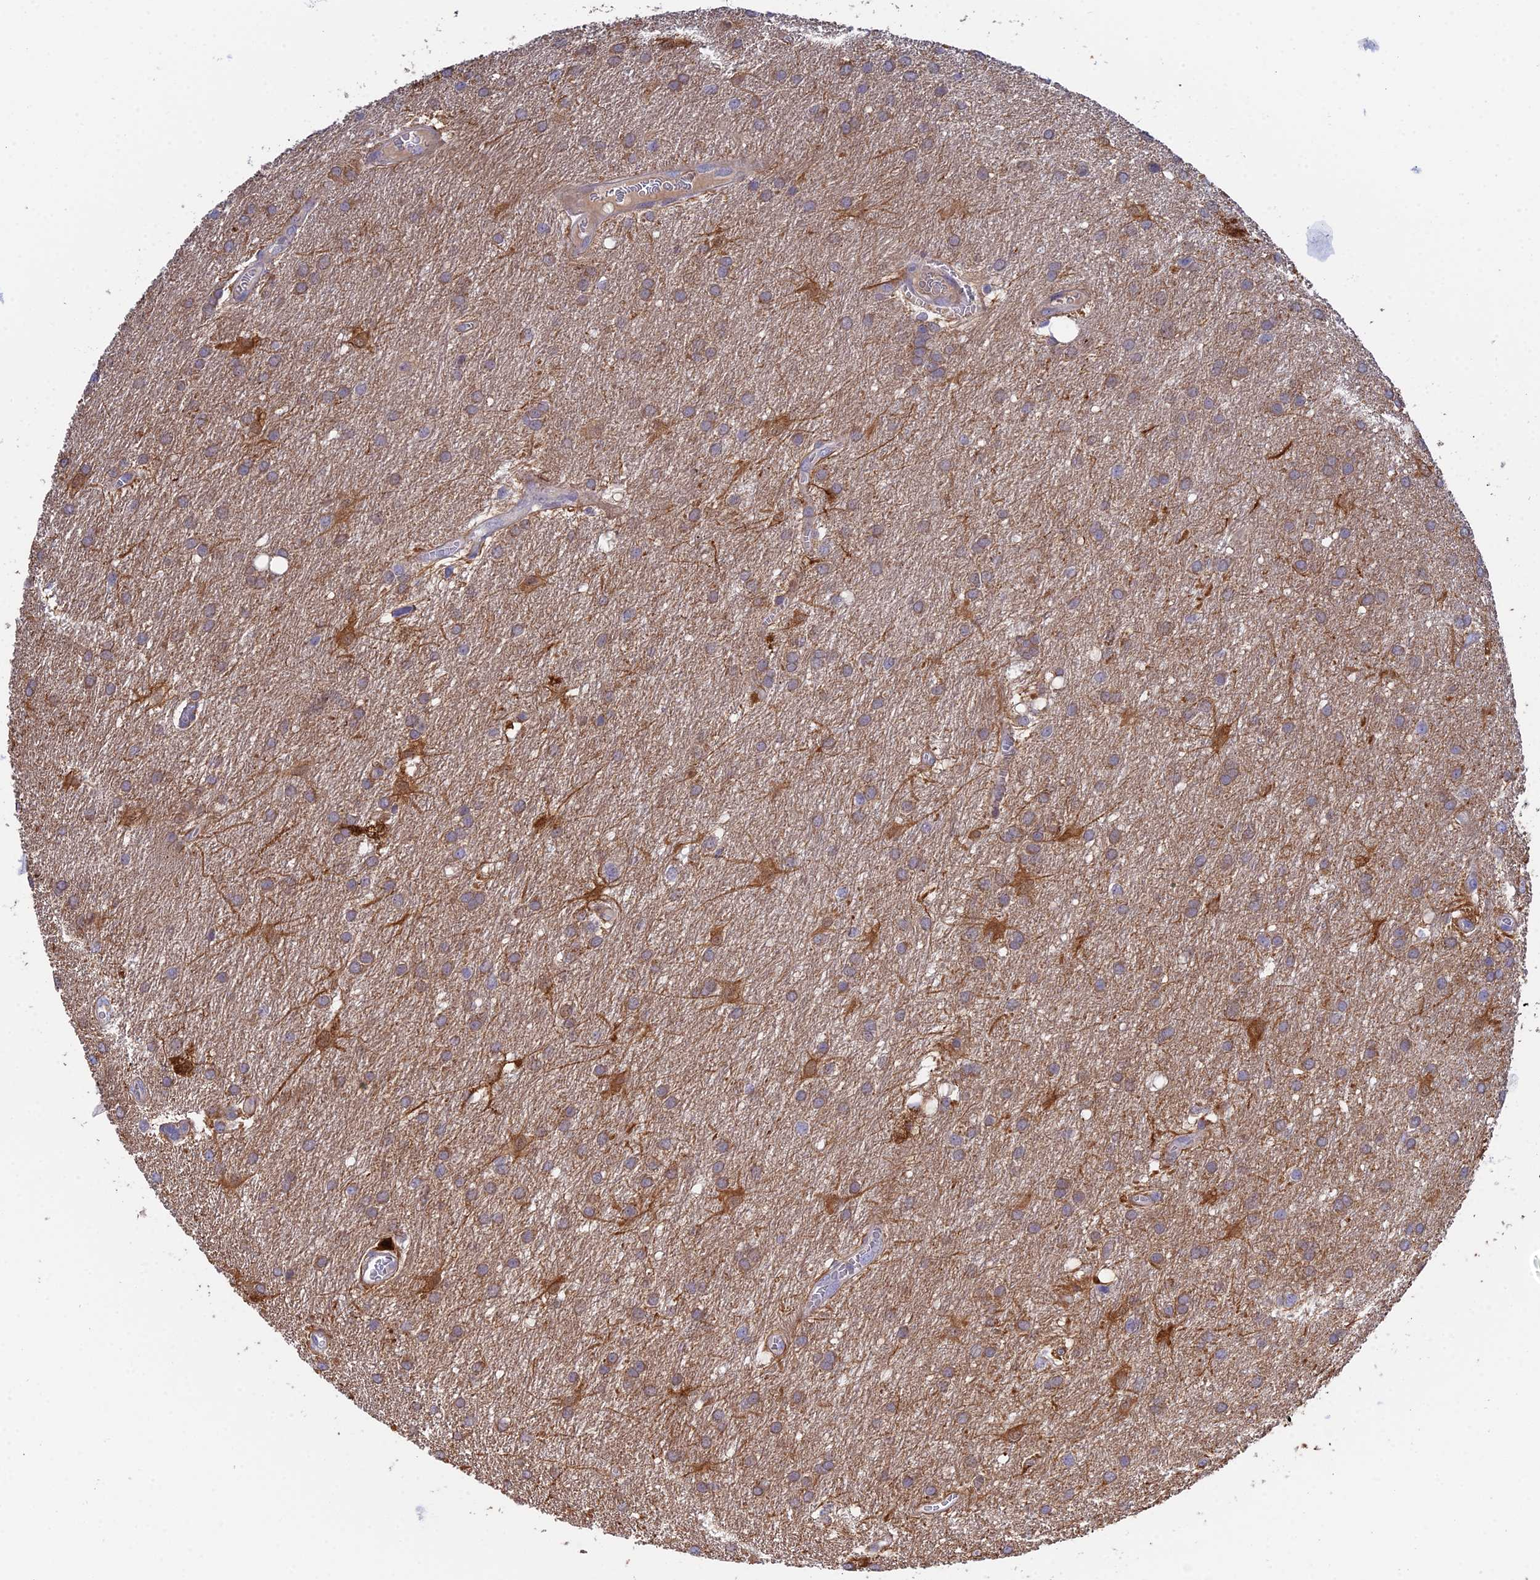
{"staining": {"intensity": "moderate", "quantity": ">75%", "location": "cytoplasmic/membranous"}, "tissue": "glioma", "cell_type": "Tumor cells", "image_type": "cancer", "snomed": [{"axis": "morphology", "description": "Glioma, malignant, Low grade"}, {"axis": "topography", "description": "Brain"}], "caption": "Malignant glioma (low-grade) stained with DAB (3,3'-diaminobenzidine) immunohistochemistry displays medium levels of moderate cytoplasmic/membranous positivity in approximately >75% of tumor cells. (Stains: DAB (3,3'-diaminobenzidine) in brown, nuclei in blue, Microscopy: brightfield microscopy at high magnification).", "gene": "ELOA2", "patient": {"sex": "male", "age": 66}}